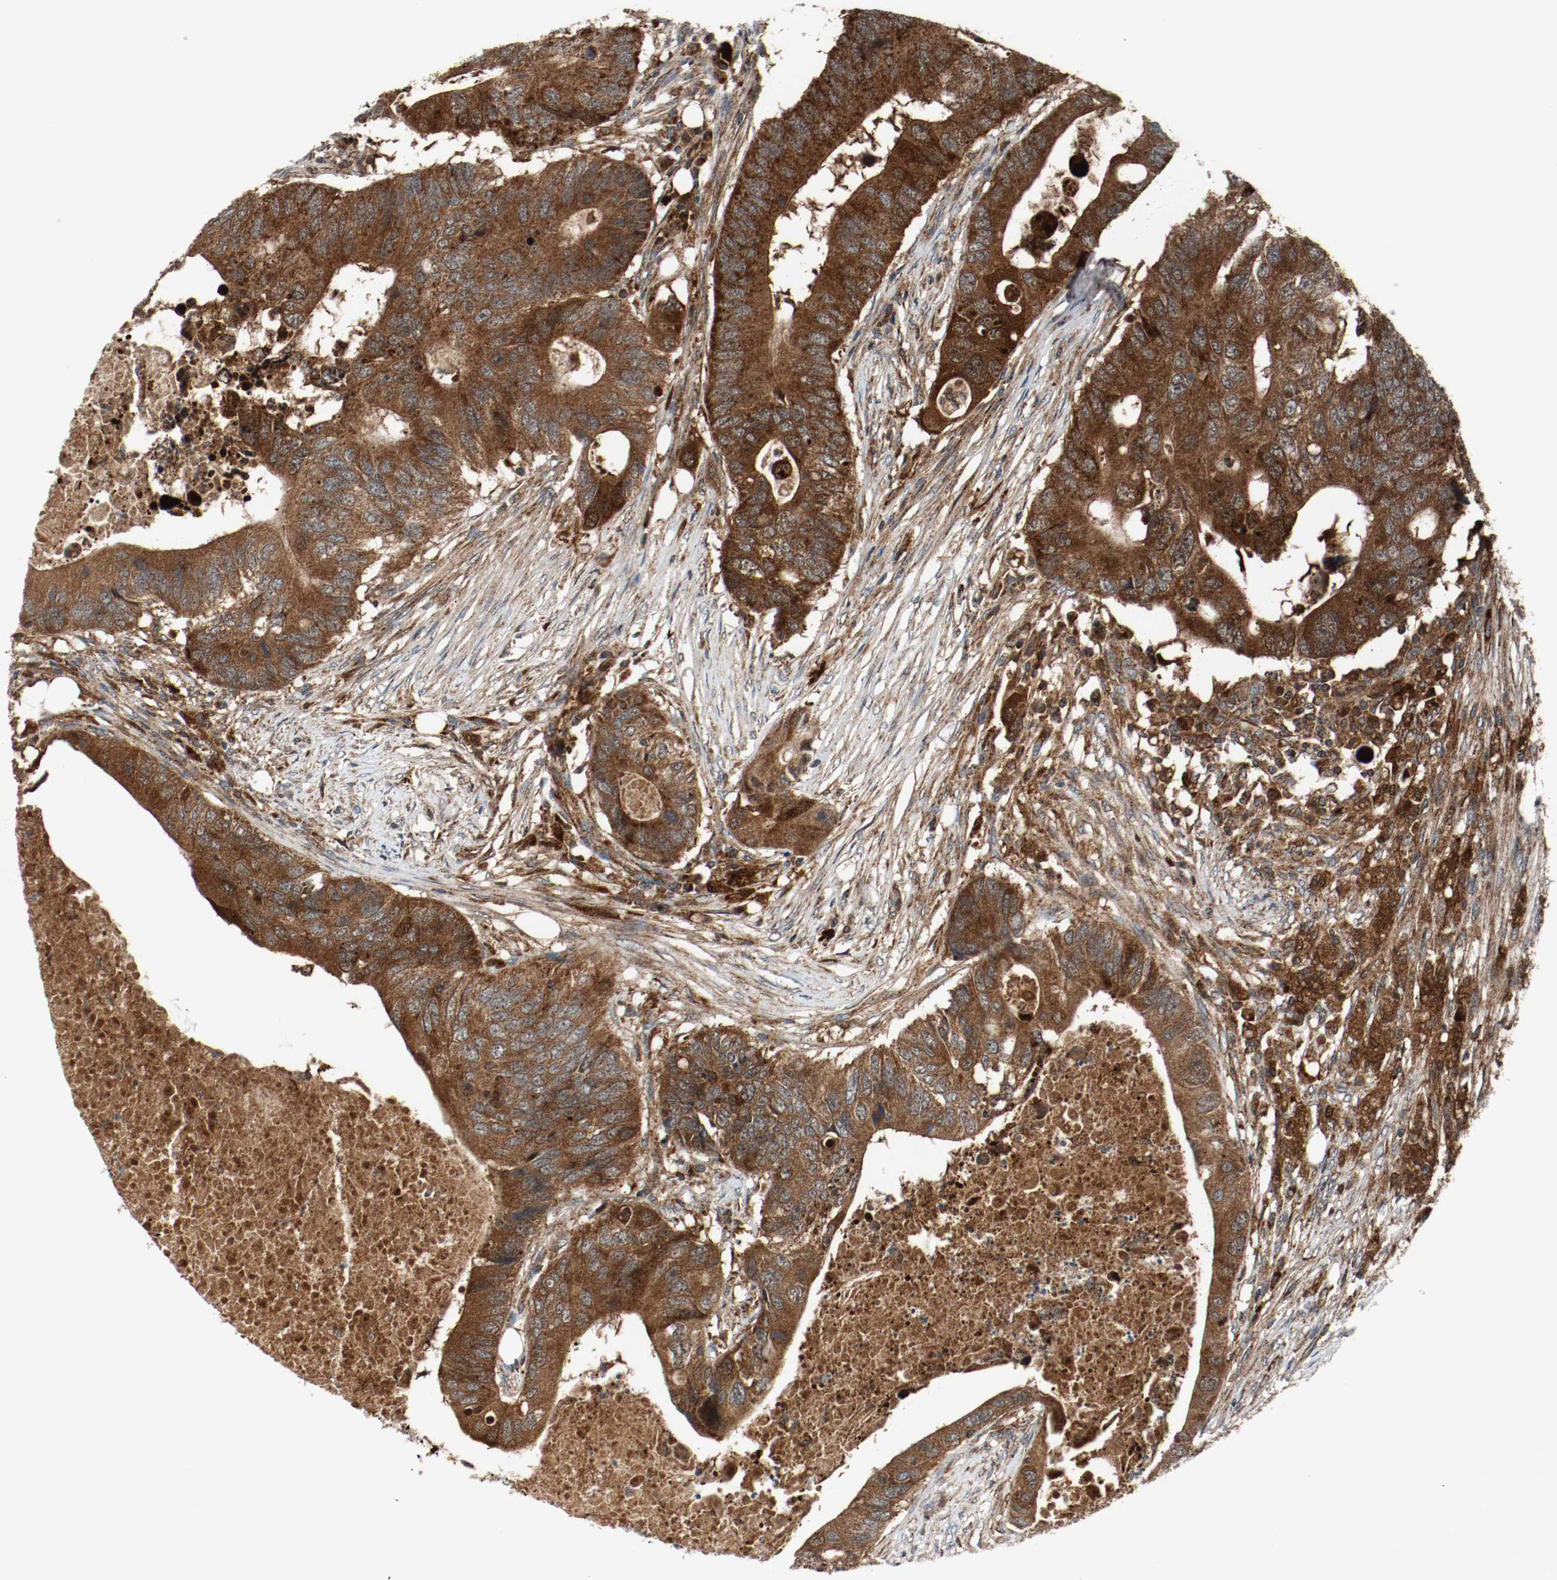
{"staining": {"intensity": "strong", "quantity": ">75%", "location": "cytoplasmic/membranous"}, "tissue": "colorectal cancer", "cell_type": "Tumor cells", "image_type": "cancer", "snomed": [{"axis": "morphology", "description": "Adenocarcinoma, NOS"}, {"axis": "topography", "description": "Colon"}], "caption": "A high-resolution photomicrograph shows immunohistochemistry staining of colorectal adenocarcinoma, which exhibits strong cytoplasmic/membranous staining in approximately >75% of tumor cells.", "gene": "TXNRD1", "patient": {"sex": "male", "age": 71}}